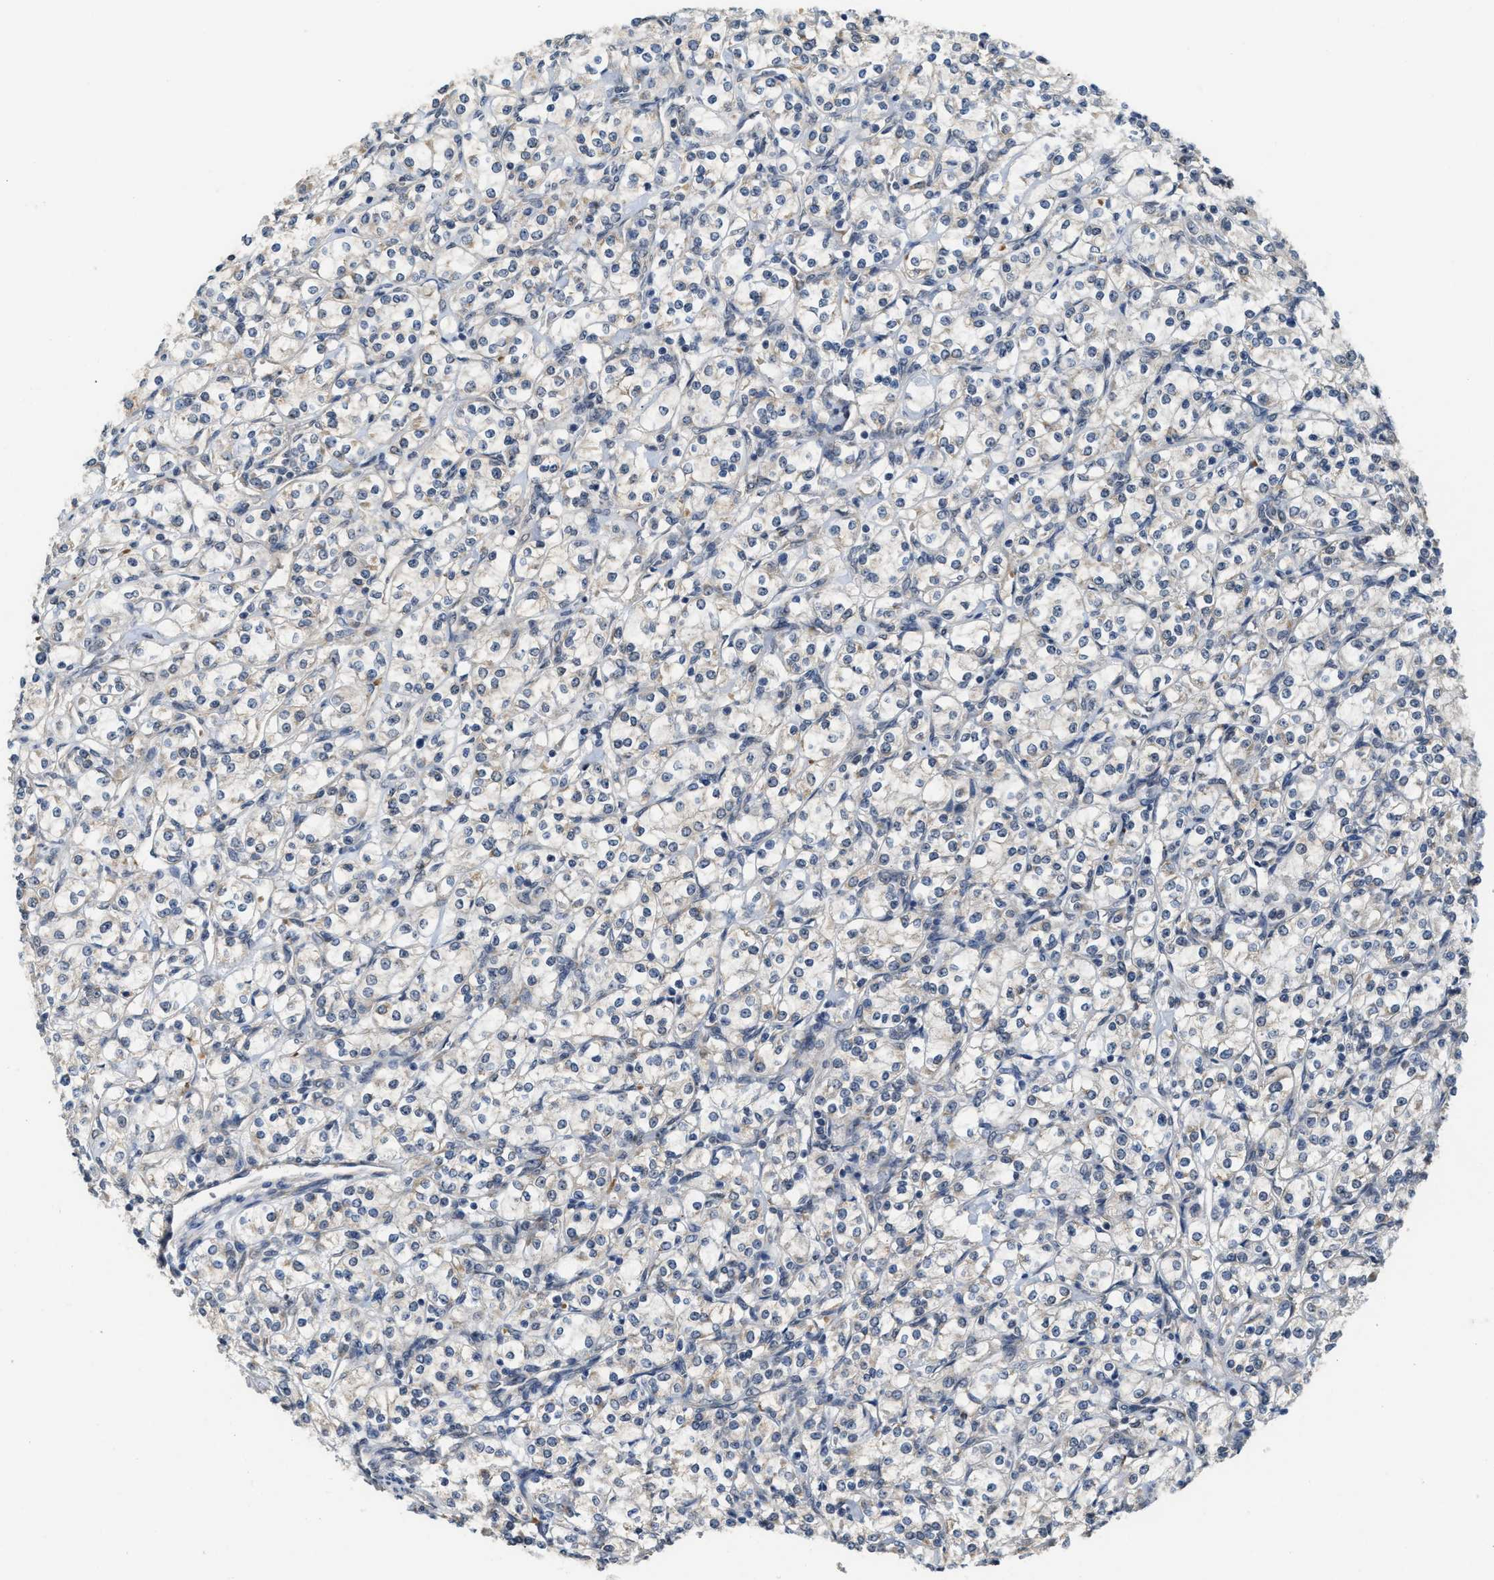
{"staining": {"intensity": "negative", "quantity": "none", "location": "none"}, "tissue": "renal cancer", "cell_type": "Tumor cells", "image_type": "cancer", "snomed": [{"axis": "morphology", "description": "Adenocarcinoma, NOS"}, {"axis": "topography", "description": "Kidney"}], "caption": "There is no significant positivity in tumor cells of renal cancer (adenocarcinoma).", "gene": "KIF24", "patient": {"sex": "male", "age": 77}}